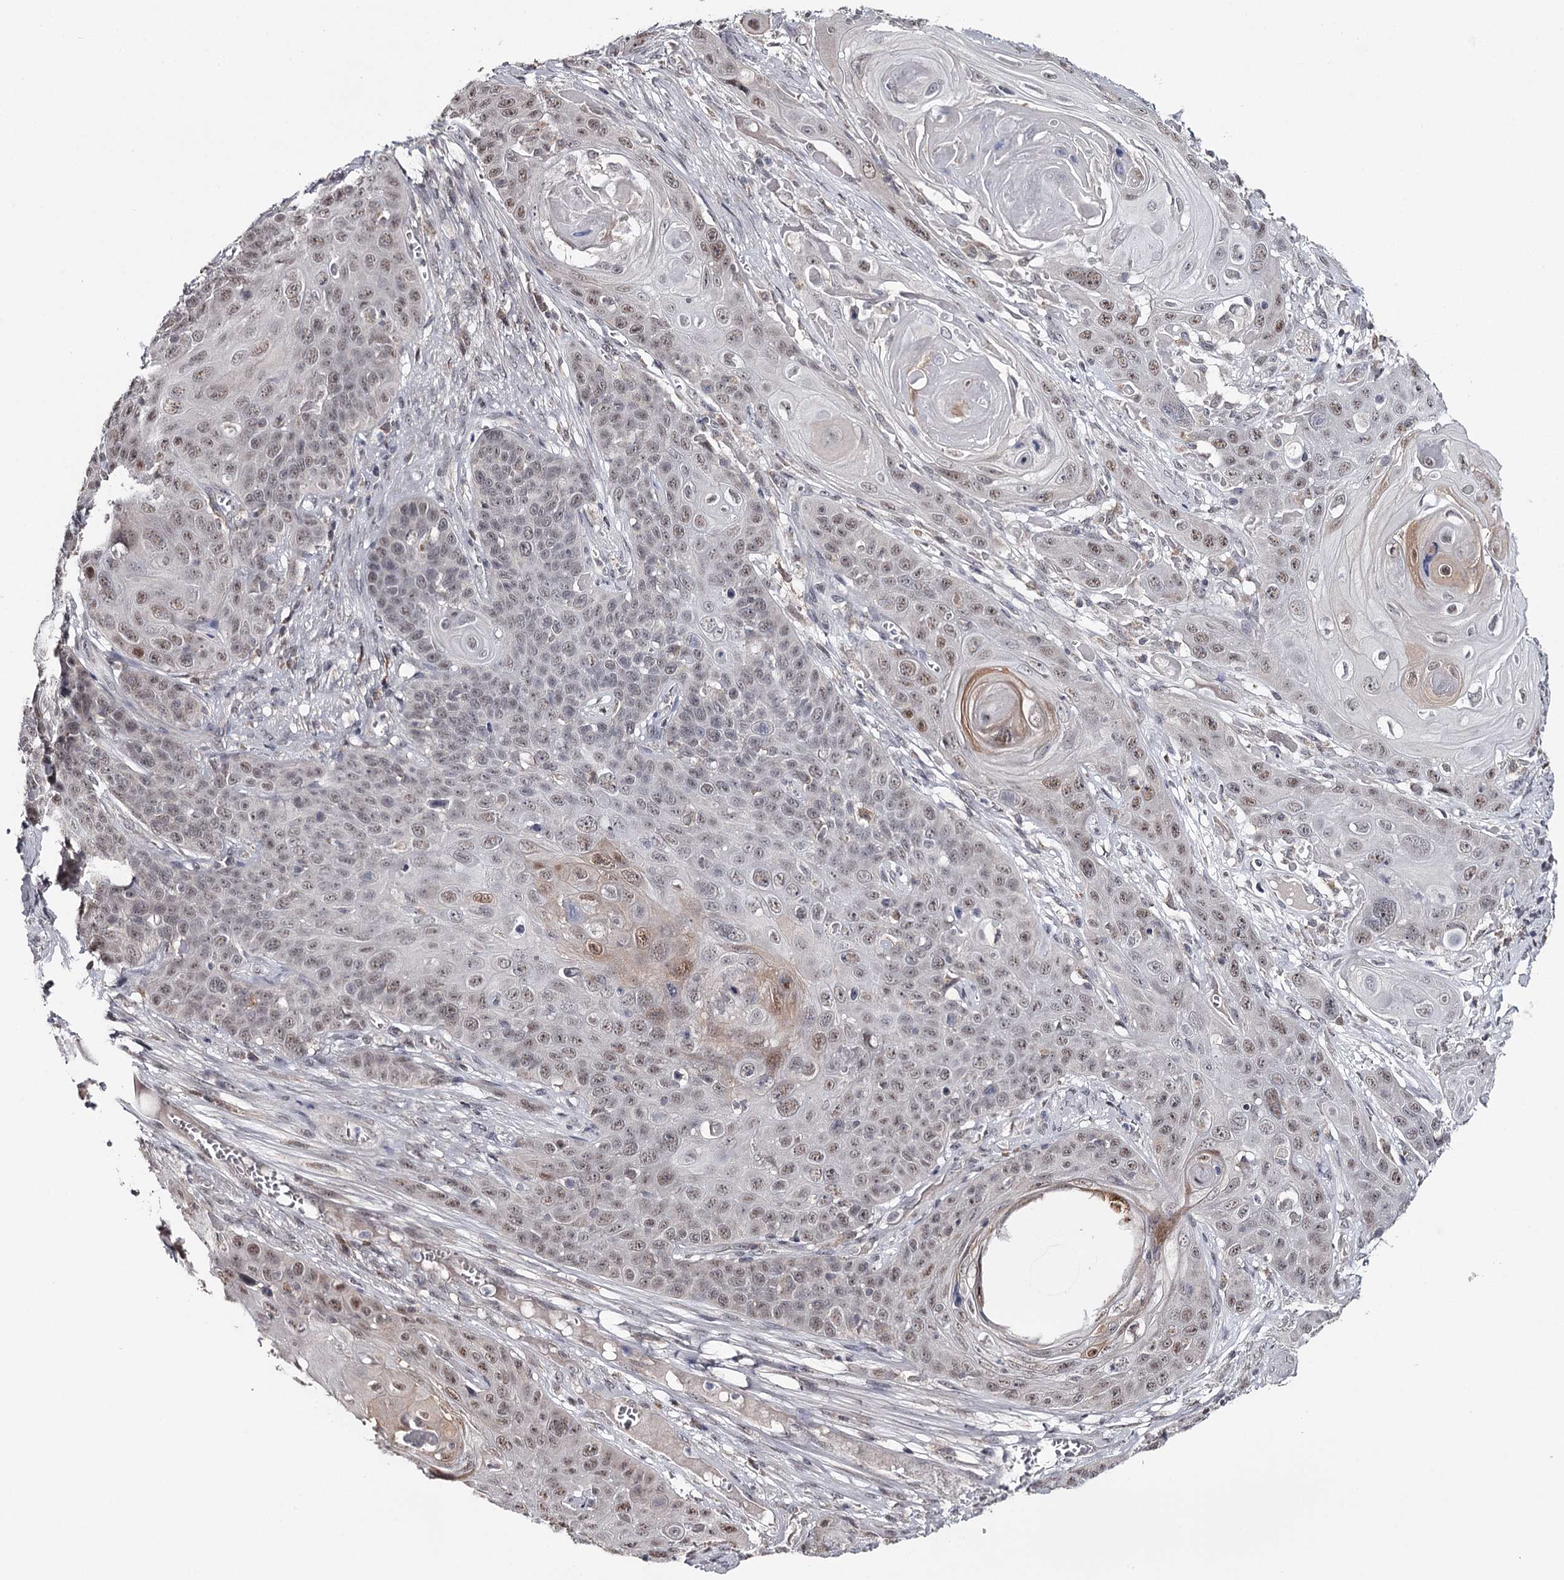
{"staining": {"intensity": "moderate", "quantity": ">75%", "location": "nuclear"}, "tissue": "skin cancer", "cell_type": "Tumor cells", "image_type": "cancer", "snomed": [{"axis": "morphology", "description": "Squamous cell carcinoma, NOS"}, {"axis": "topography", "description": "Skin"}], "caption": "Moderate nuclear protein positivity is identified in about >75% of tumor cells in skin cancer.", "gene": "GTSF1", "patient": {"sex": "male", "age": 55}}